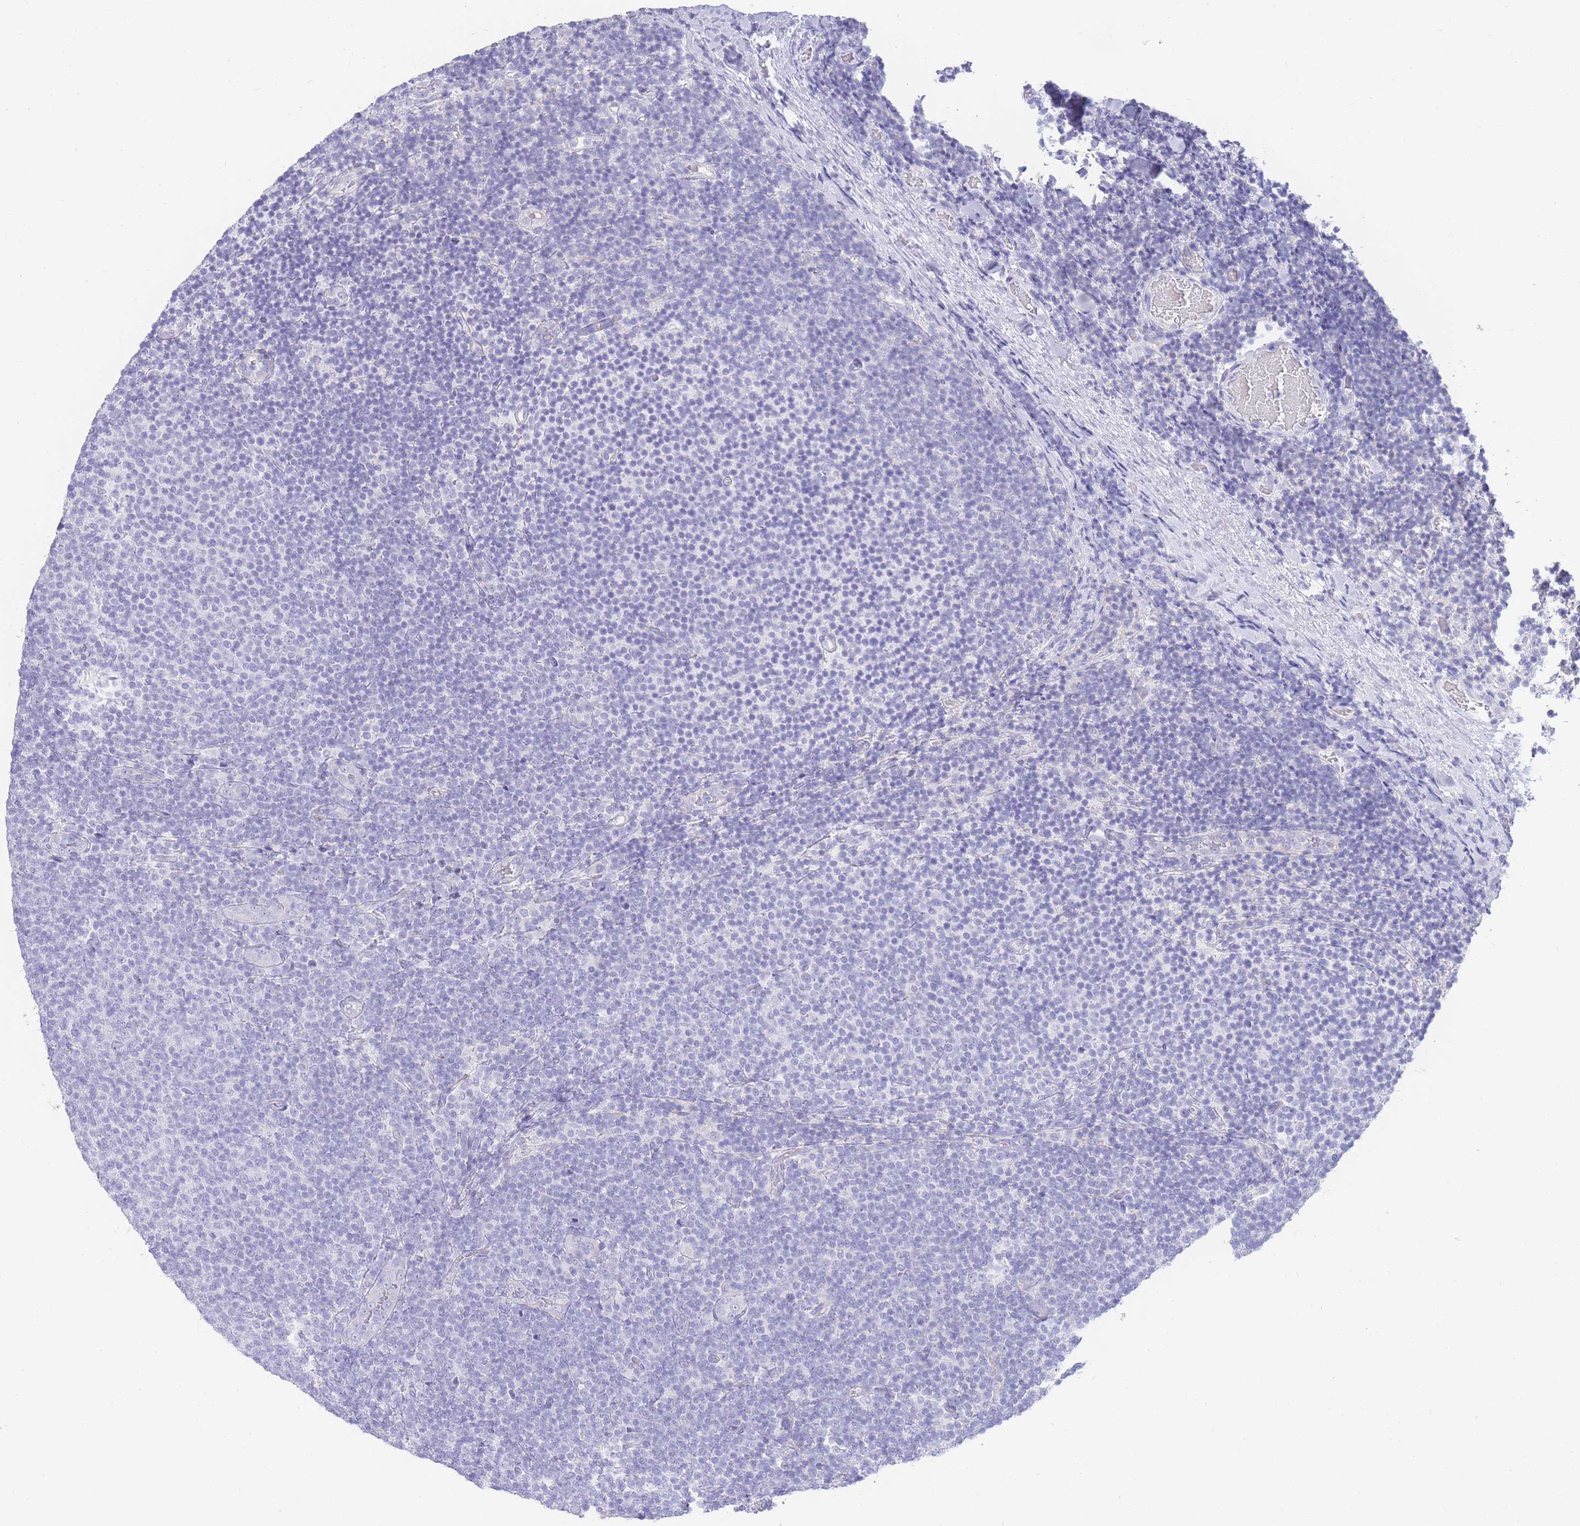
{"staining": {"intensity": "negative", "quantity": "none", "location": "none"}, "tissue": "lymphoma", "cell_type": "Tumor cells", "image_type": "cancer", "snomed": [{"axis": "morphology", "description": "Malignant lymphoma, non-Hodgkin's type, Low grade"}, {"axis": "topography", "description": "Lymph node"}], "caption": "A photomicrograph of human low-grade malignant lymphoma, non-Hodgkin's type is negative for staining in tumor cells.", "gene": "LRRC37A", "patient": {"sex": "male", "age": 66}}